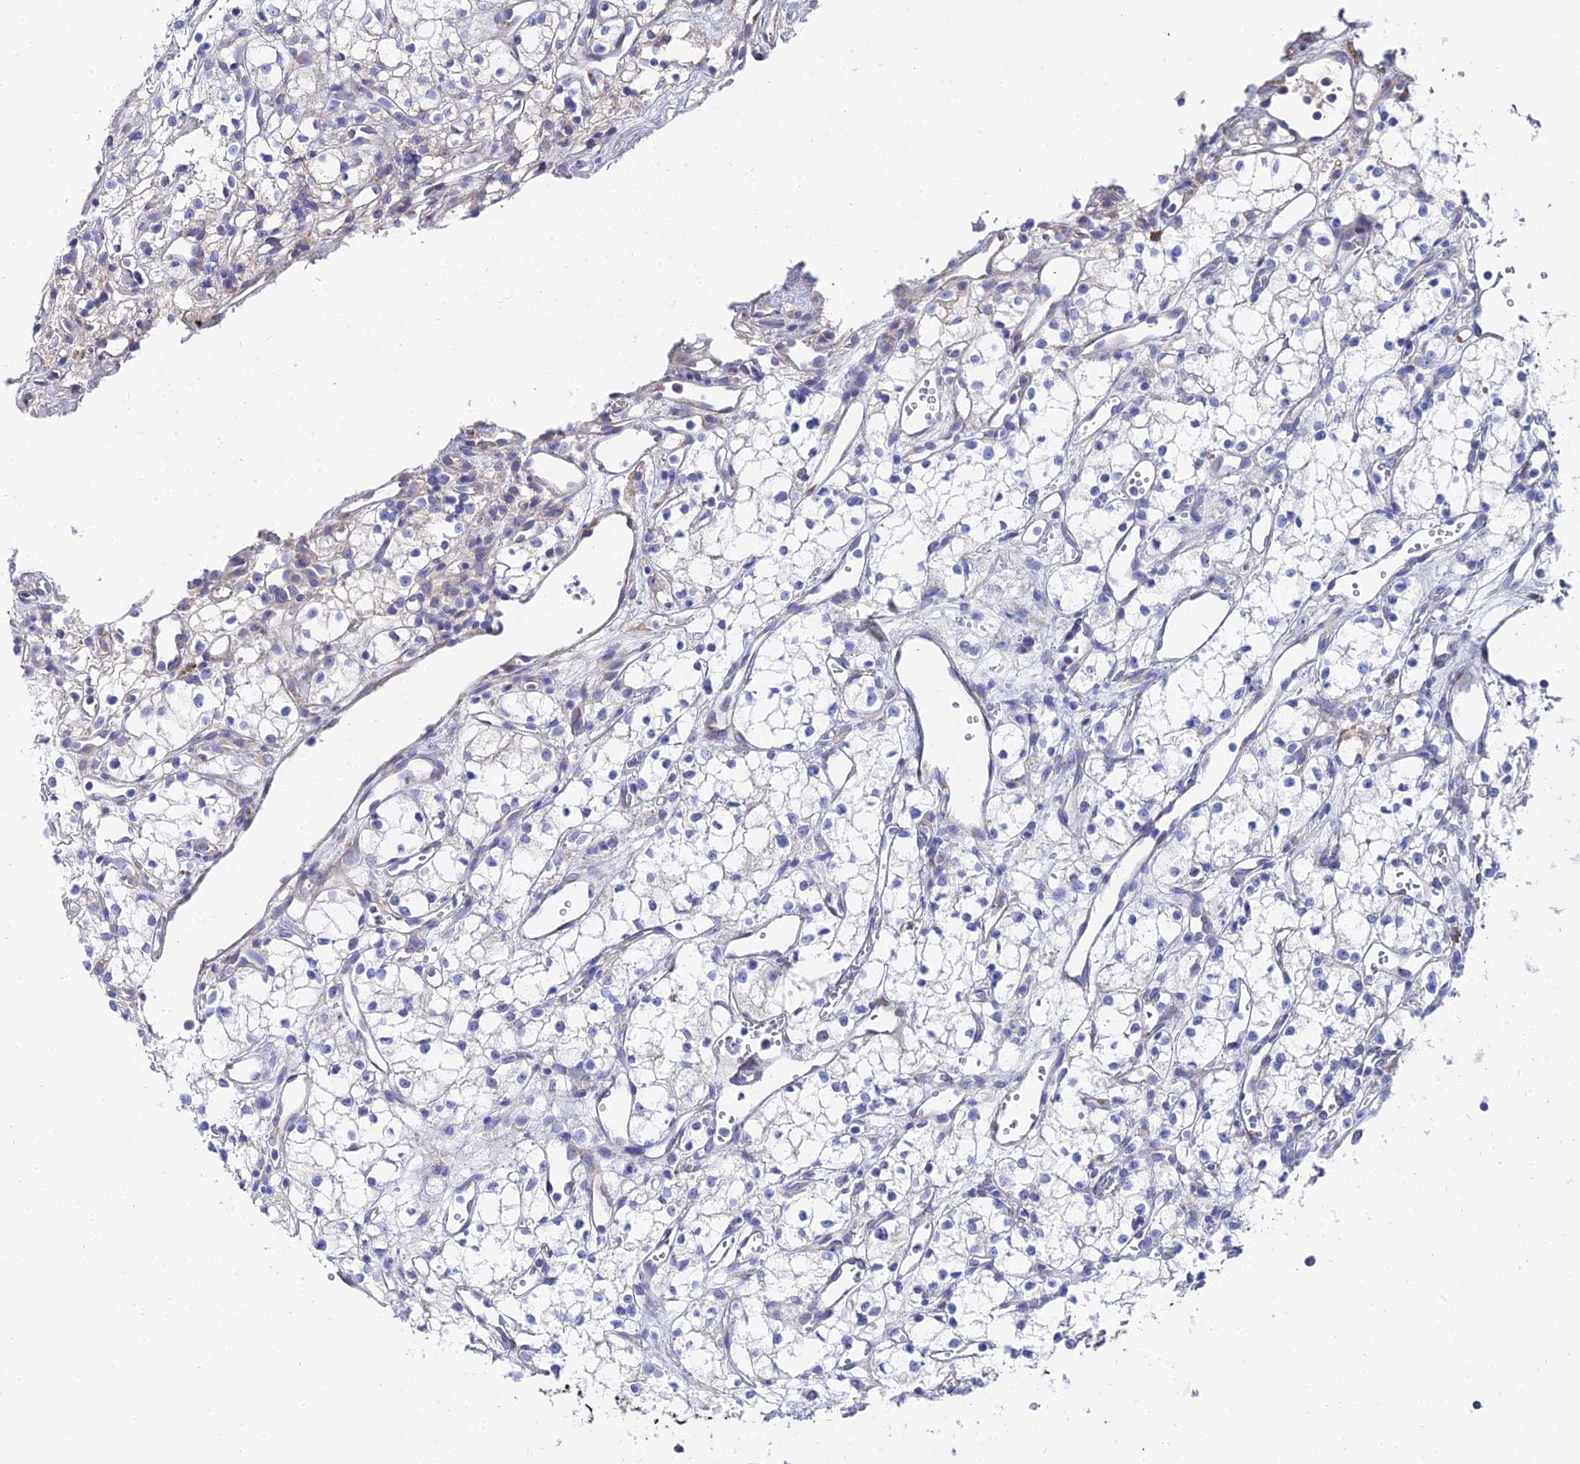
{"staining": {"intensity": "negative", "quantity": "none", "location": "none"}, "tissue": "renal cancer", "cell_type": "Tumor cells", "image_type": "cancer", "snomed": [{"axis": "morphology", "description": "Adenocarcinoma, NOS"}, {"axis": "topography", "description": "Kidney"}], "caption": "Immunohistochemistry (IHC) photomicrograph of neoplastic tissue: renal cancer (adenocarcinoma) stained with DAB reveals no significant protein expression in tumor cells. Brightfield microscopy of immunohistochemistry stained with DAB (3,3'-diaminobenzidine) (brown) and hematoxylin (blue), captured at high magnification.", "gene": "PTTG1", "patient": {"sex": "male", "age": 59}}